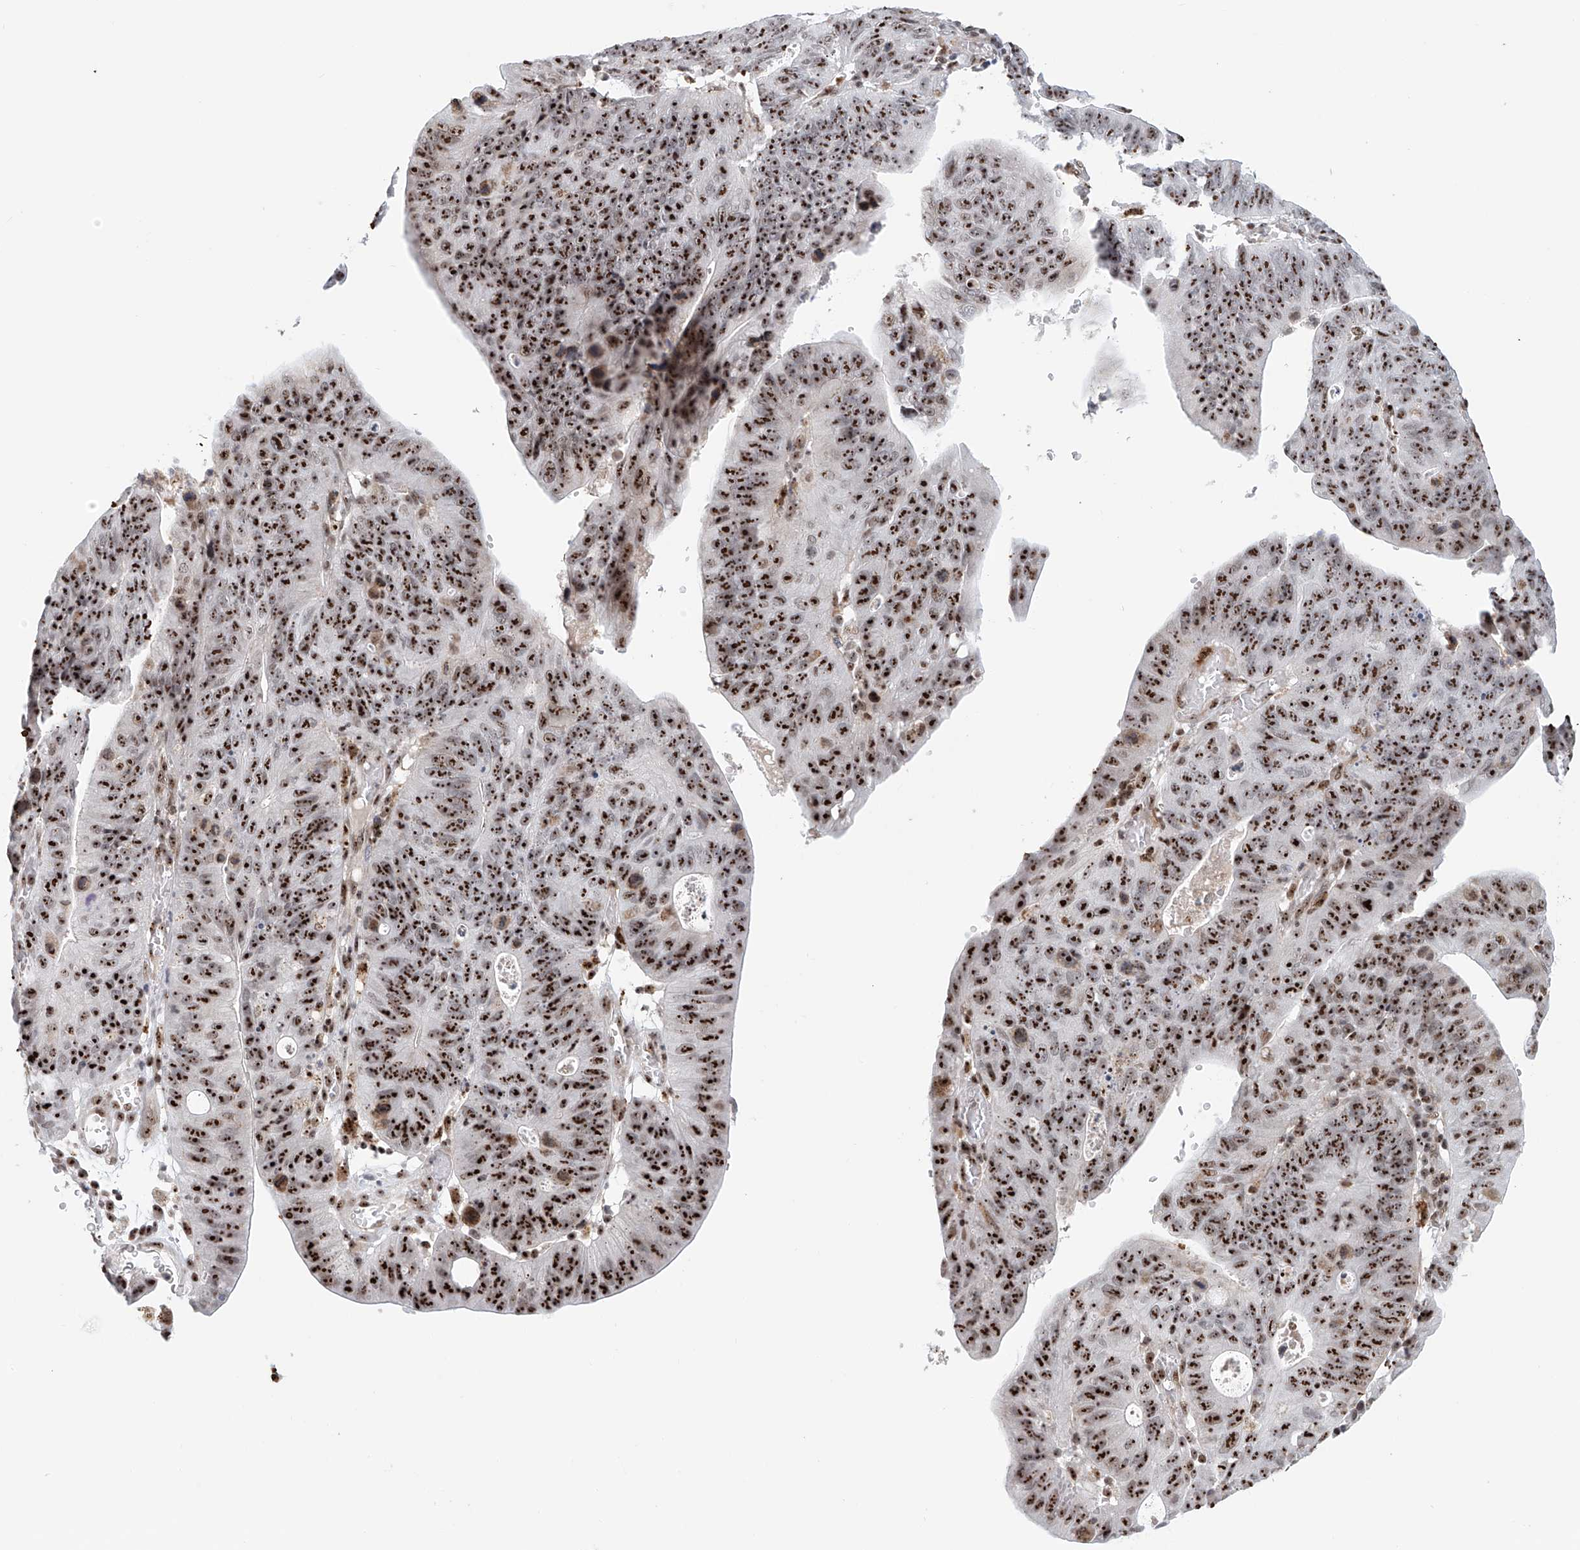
{"staining": {"intensity": "strong", "quantity": ">75%", "location": "nuclear"}, "tissue": "stomach cancer", "cell_type": "Tumor cells", "image_type": "cancer", "snomed": [{"axis": "morphology", "description": "Adenocarcinoma, NOS"}, {"axis": "topography", "description": "Stomach"}], "caption": "An image showing strong nuclear expression in about >75% of tumor cells in stomach cancer, as visualized by brown immunohistochemical staining.", "gene": "PRUNE2", "patient": {"sex": "male", "age": 59}}